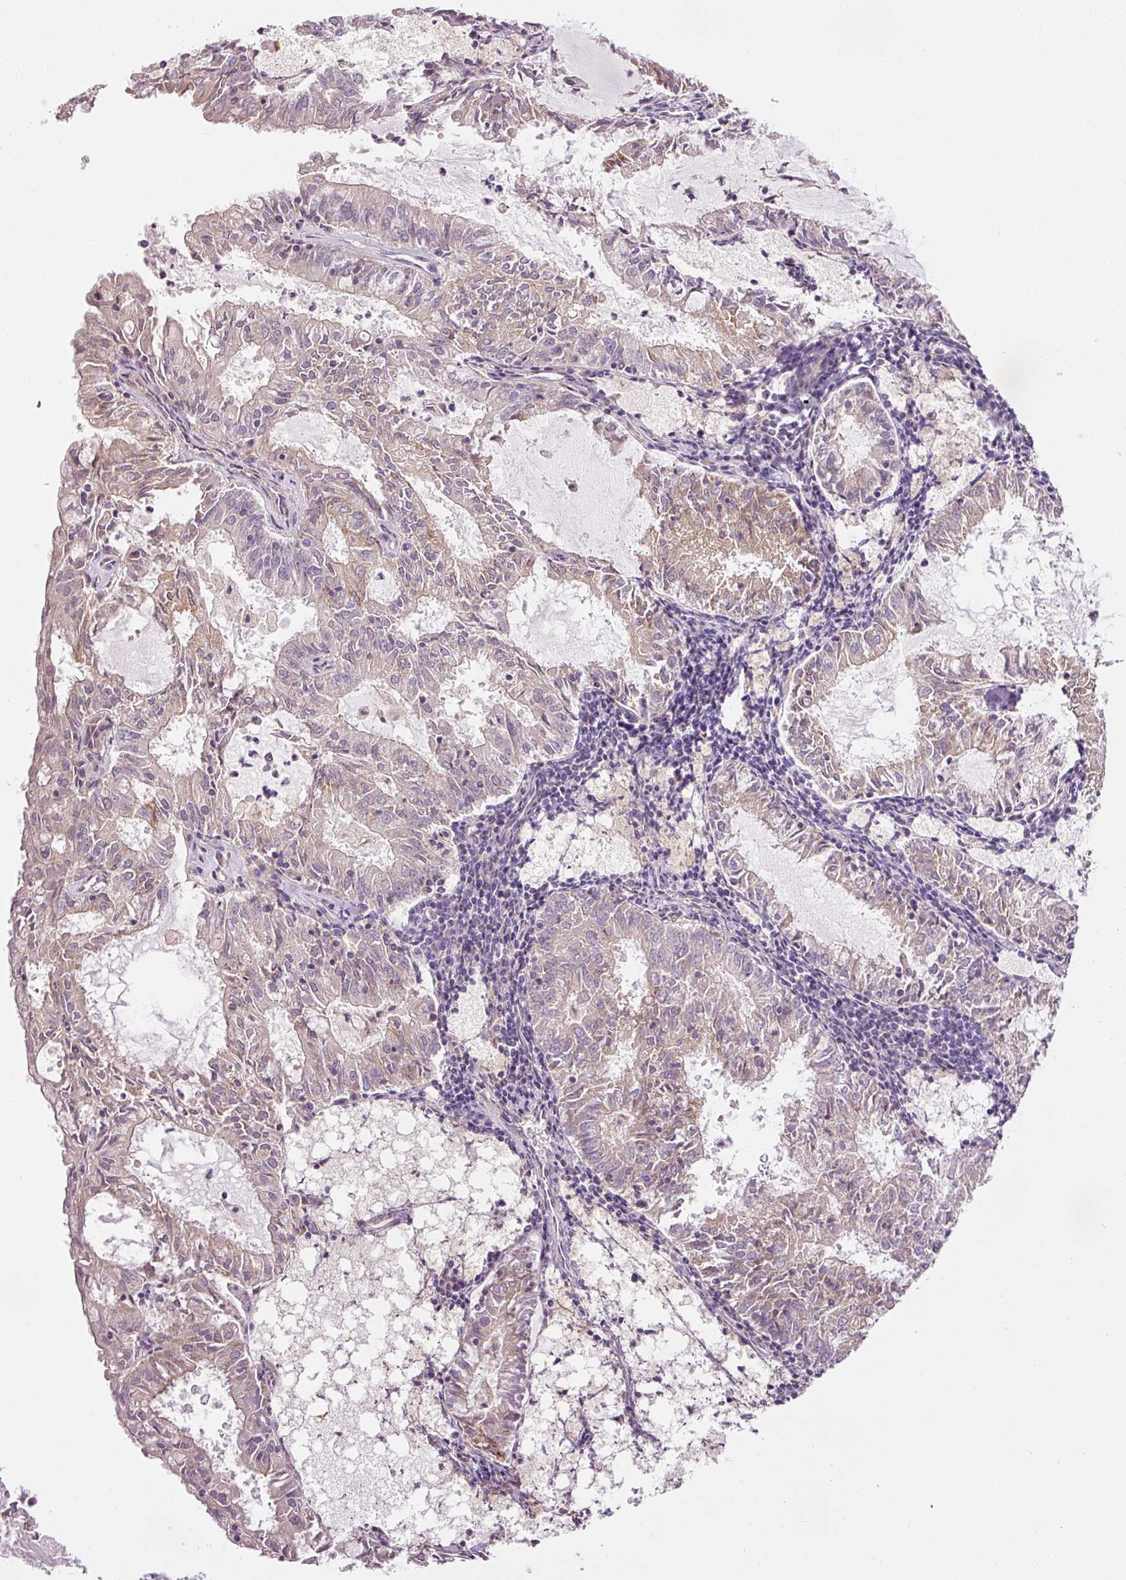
{"staining": {"intensity": "weak", "quantity": "<25%", "location": "cytoplasmic/membranous"}, "tissue": "endometrial cancer", "cell_type": "Tumor cells", "image_type": "cancer", "snomed": [{"axis": "morphology", "description": "Adenocarcinoma, NOS"}, {"axis": "topography", "description": "Endometrium"}], "caption": "This is an immunohistochemistry histopathology image of endometrial cancer. There is no positivity in tumor cells.", "gene": "TBC1D2B", "patient": {"sex": "female", "age": 57}}